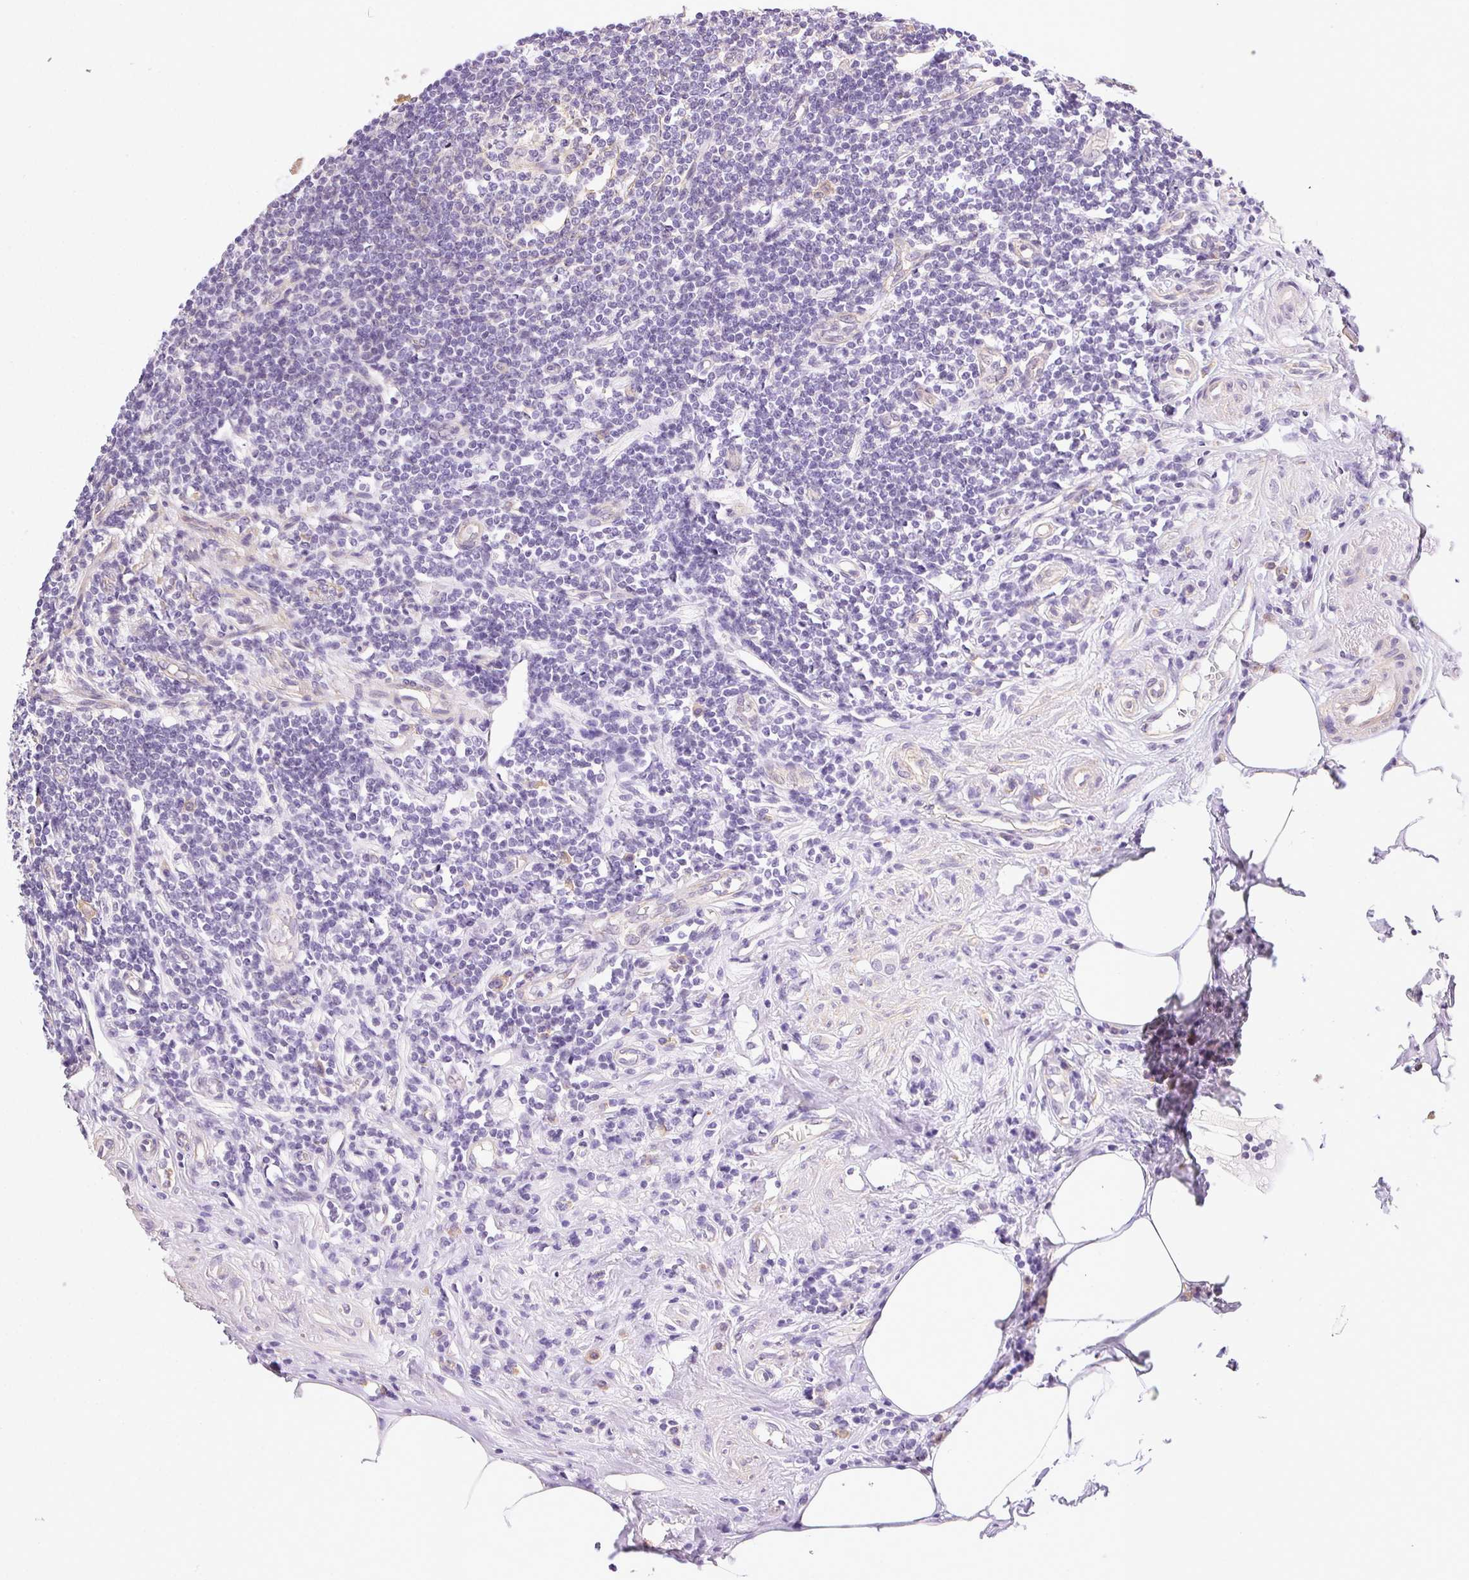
{"staining": {"intensity": "moderate", "quantity": "25%-75%", "location": "cytoplasmic/membranous"}, "tissue": "appendix", "cell_type": "Glandular cells", "image_type": "normal", "snomed": [{"axis": "morphology", "description": "Normal tissue, NOS"}, {"axis": "topography", "description": "Appendix"}], "caption": "IHC staining of benign appendix, which exhibits medium levels of moderate cytoplasmic/membranous positivity in approximately 25%-75% of glandular cells indicating moderate cytoplasmic/membranous protein positivity. The staining was performed using DAB (brown) for protein detection and nuclei were counterstained in hematoxylin (blue).", "gene": "CSN1S1", "patient": {"sex": "female", "age": 57}}